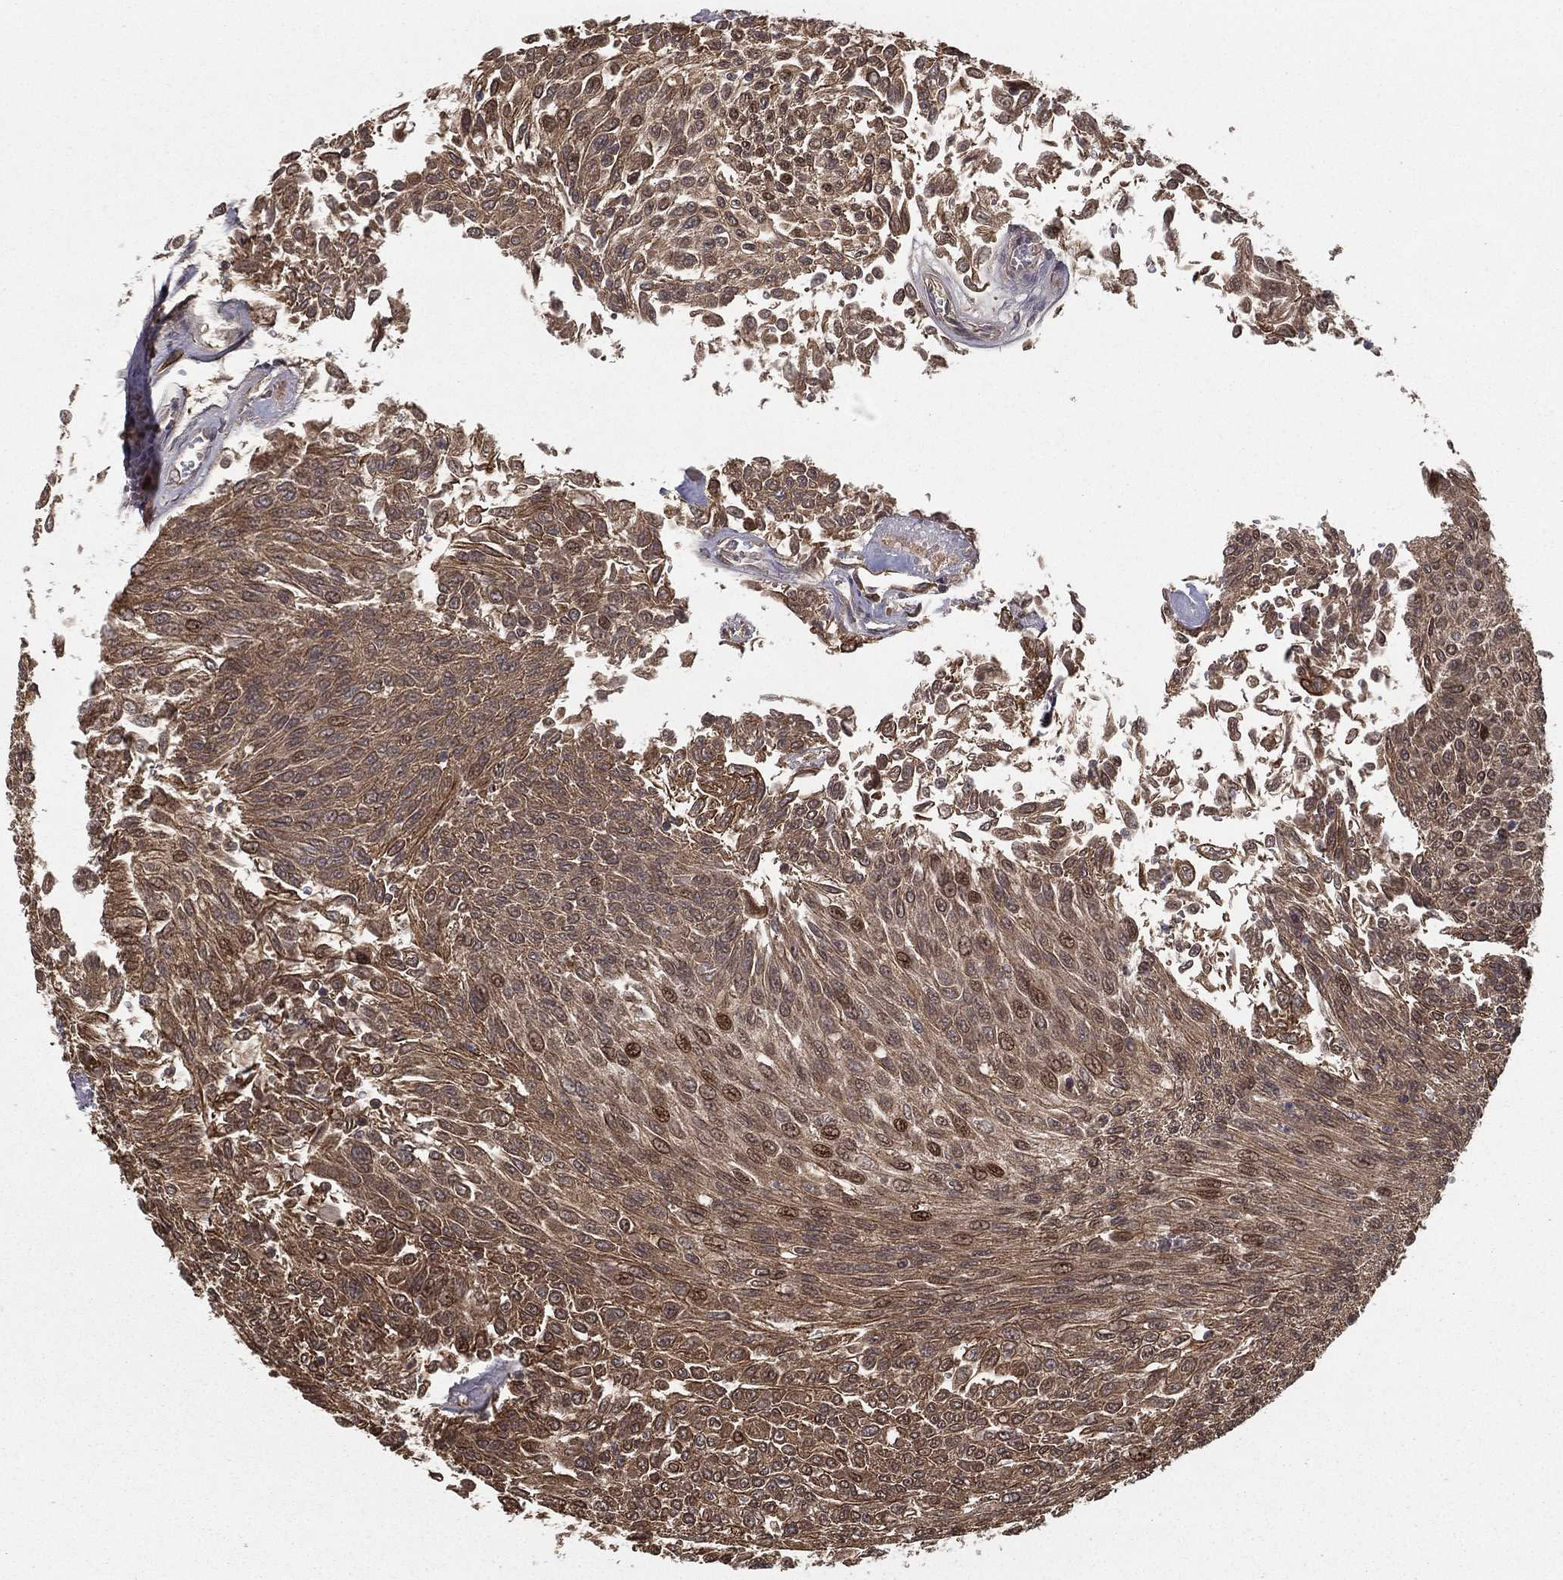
{"staining": {"intensity": "moderate", "quantity": ">75%", "location": "cytoplasmic/membranous"}, "tissue": "urothelial cancer", "cell_type": "Tumor cells", "image_type": "cancer", "snomed": [{"axis": "morphology", "description": "Urothelial carcinoma, Low grade"}, {"axis": "topography", "description": "Urinary bladder"}], "caption": "Immunohistochemistry photomicrograph of neoplastic tissue: low-grade urothelial carcinoma stained using immunohistochemistry (IHC) exhibits medium levels of moderate protein expression localized specifically in the cytoplasmic/membranous of tumor cells, appearing as a cytoplasmic/membranous brown color.", "gene": "SLC6A6", "patient": {"sex": "male", "age": 78}}